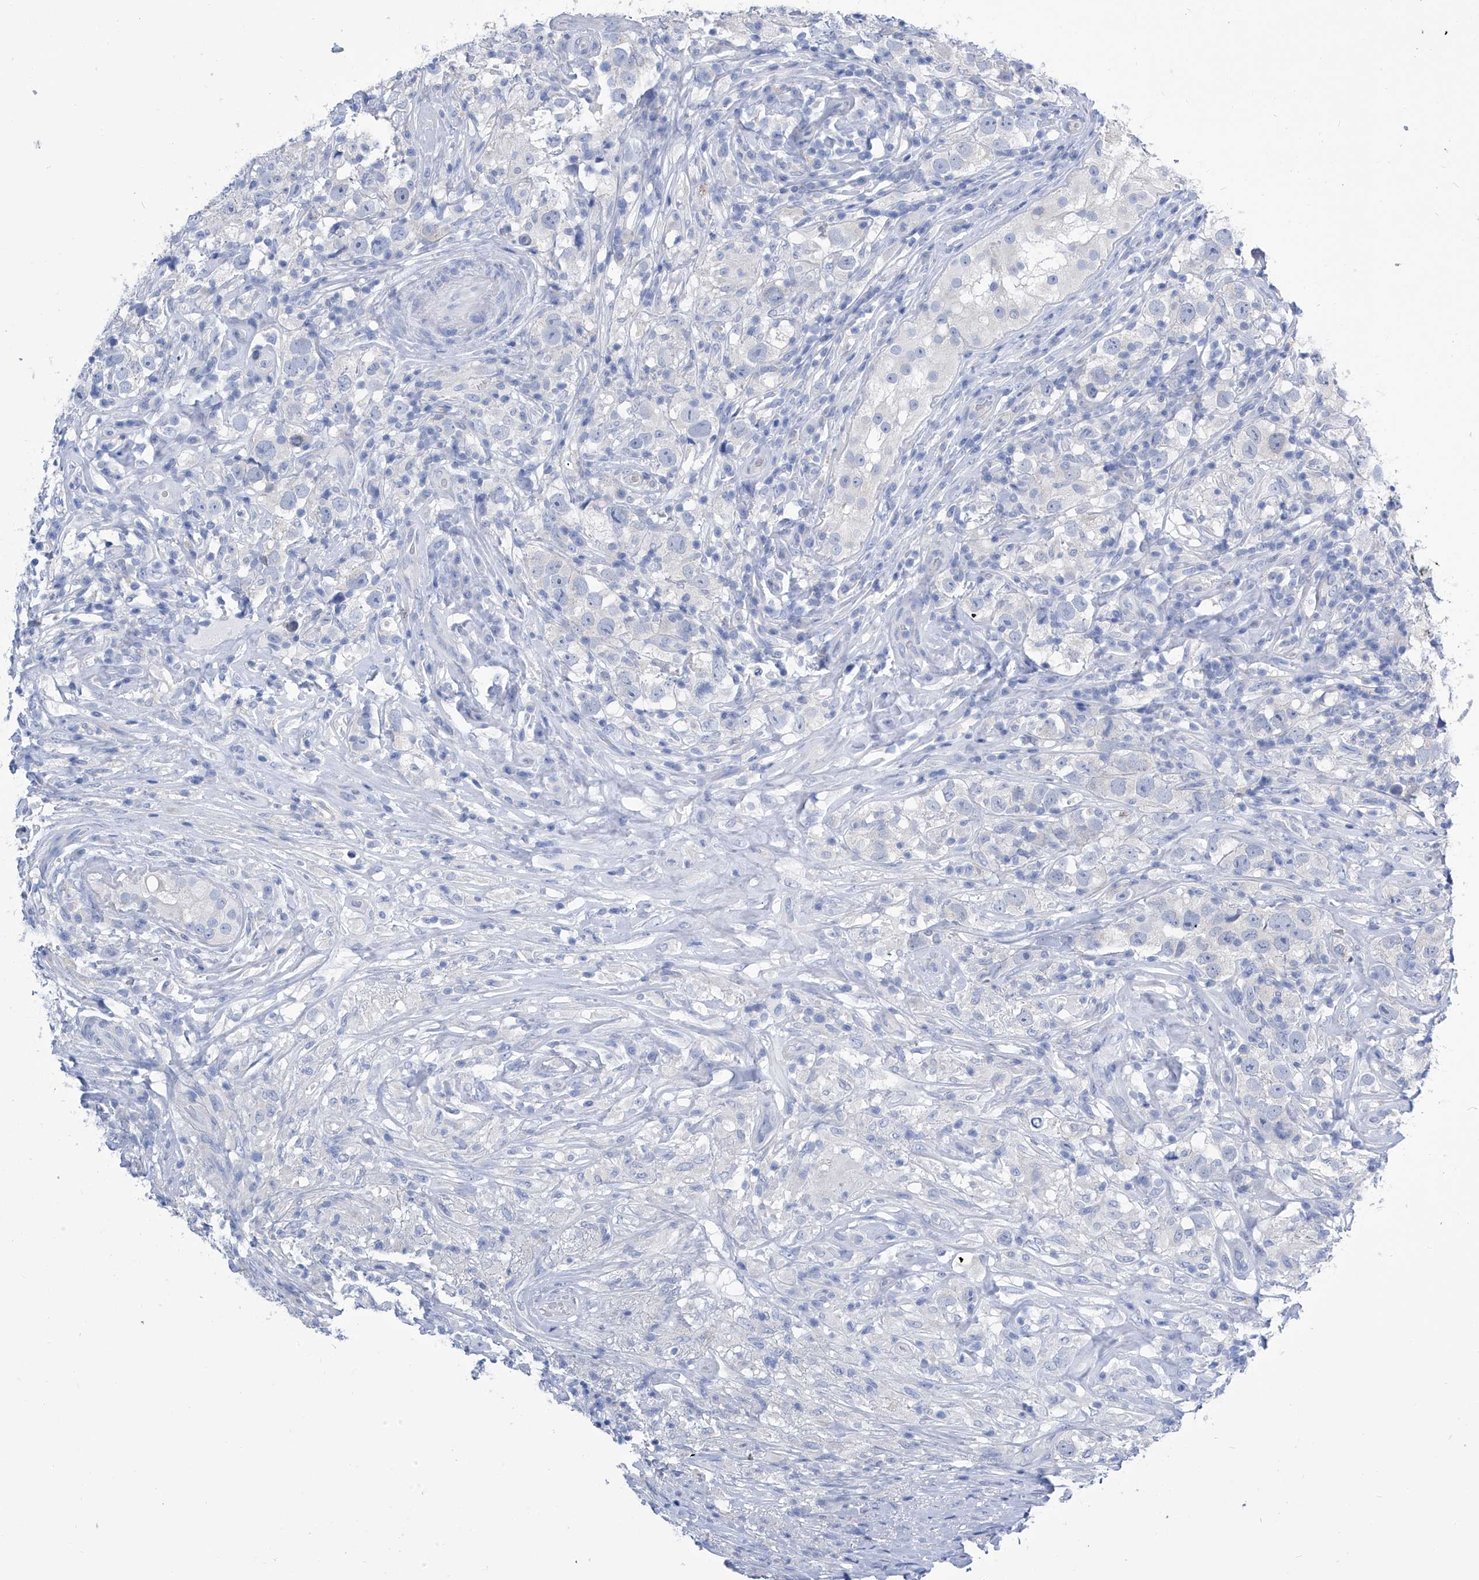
{"staining": {"intensity": "negative", "quantity": "none", "location": "none"}, "tissue": "testis cancer", "cell_type": "Tumor cells", "image_type": "cancer", "snomed": [{"axis": "morphology", "description": "Seminoma, NOS"}, {"axis": "topography", "description": "Testis"}], "caption": "IHC photomicrograph of human testis cancer stained for a protein (brown), which demonstrates no staining in tumor cells.", "gene": "IMPA2", "patient": {"sex": "male", "age": 49}}